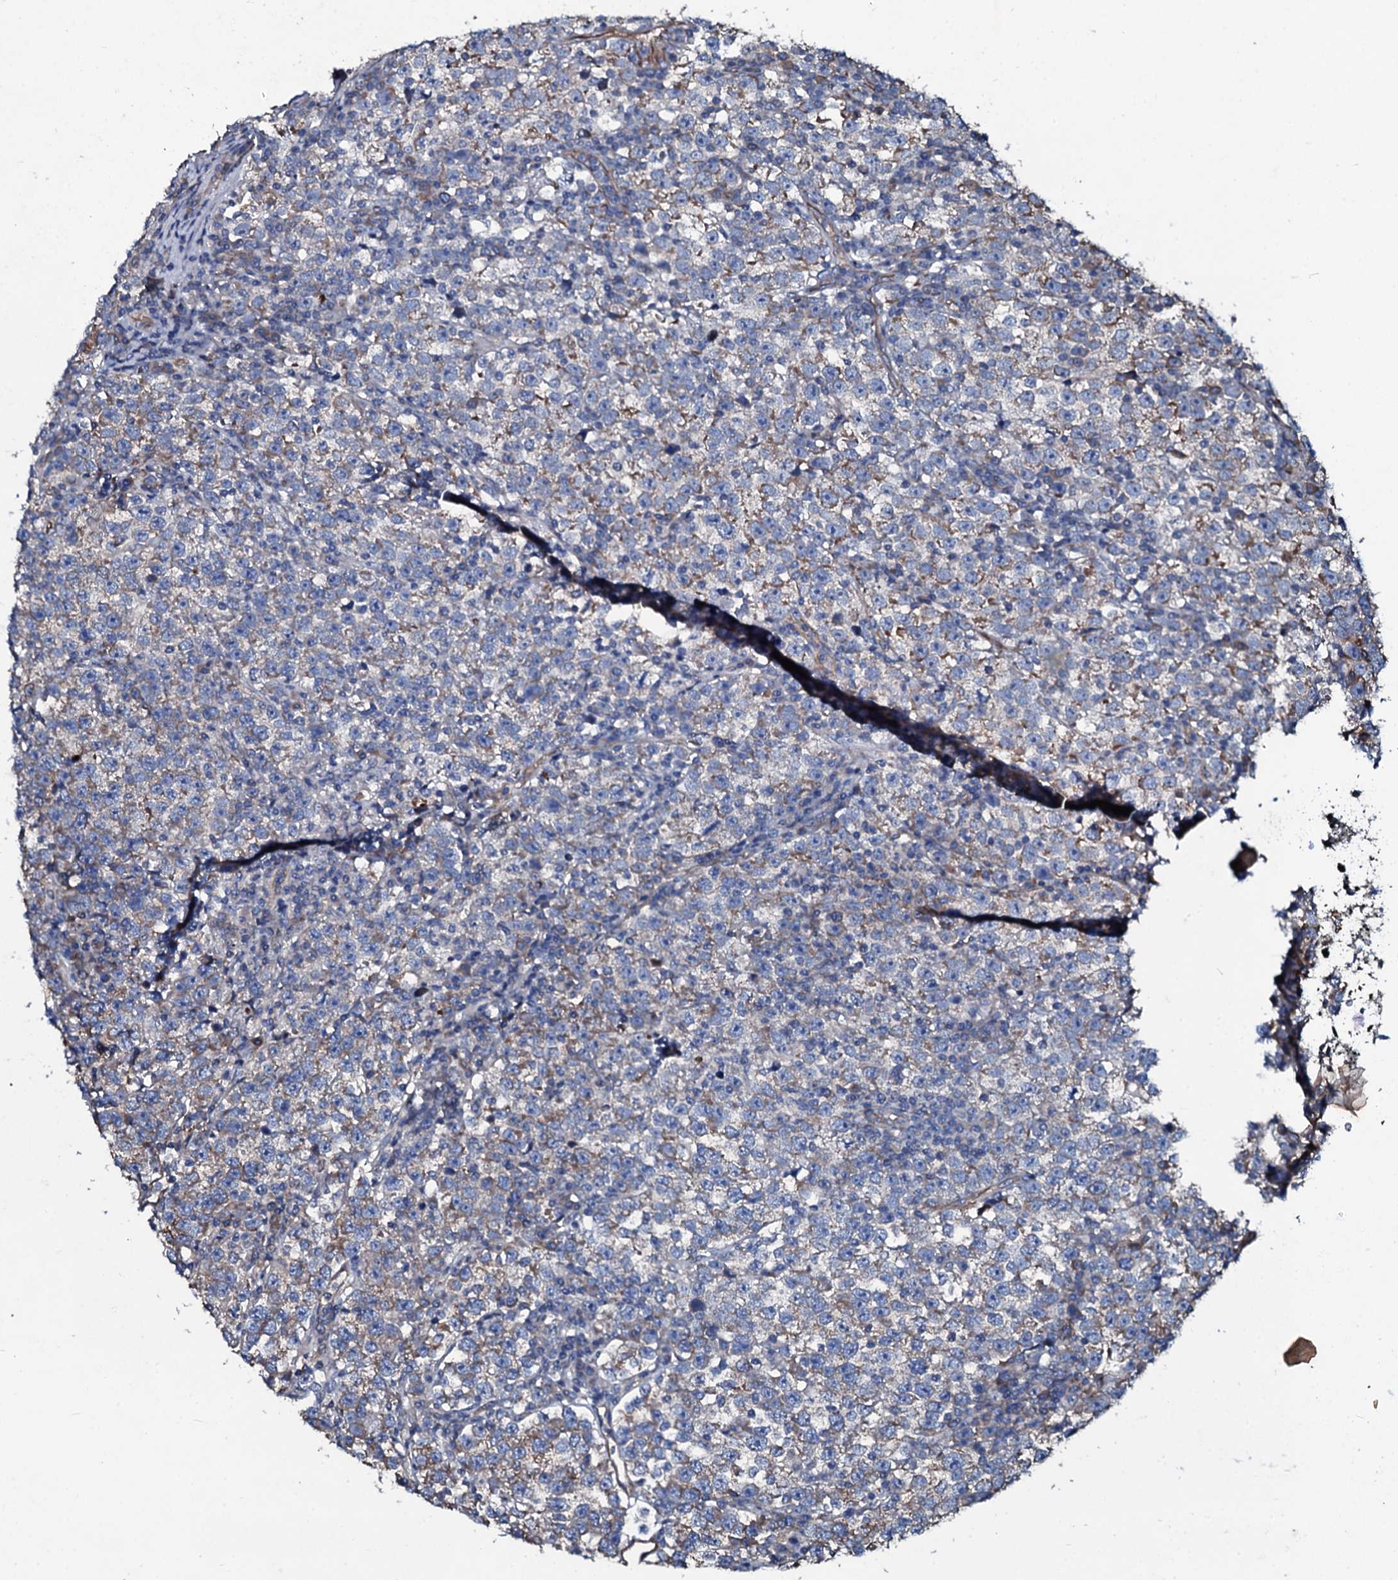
{"staining": {"intensity": "weak", "quantity": "25%-75%", "location": "cytoplasmic/membranous"}, "tissue": "testis cancer", "cell_type": "Tumor cells", "image_type": "cancer", "snomed": [{"axis": "morphology", "description": "Normal tissue, NOS"}, {"axis": "morphology", "description": "Seminoma, NOS"}, {"axis": "topography", "description": "Testis"}], "caption": "Testis cancer was stained to show a protein in brown. There is low levels of weak cytoplasmic/membranous staining in about 25%-75% of tumor cells. The staining was performed using DAB to visualize the protein expression in brown, while the nuclei were stained in blue with hematoxylin (Magnification: 20x).", "gene": "DMAC2", "patient": {"sex": "male", "age": 43}}